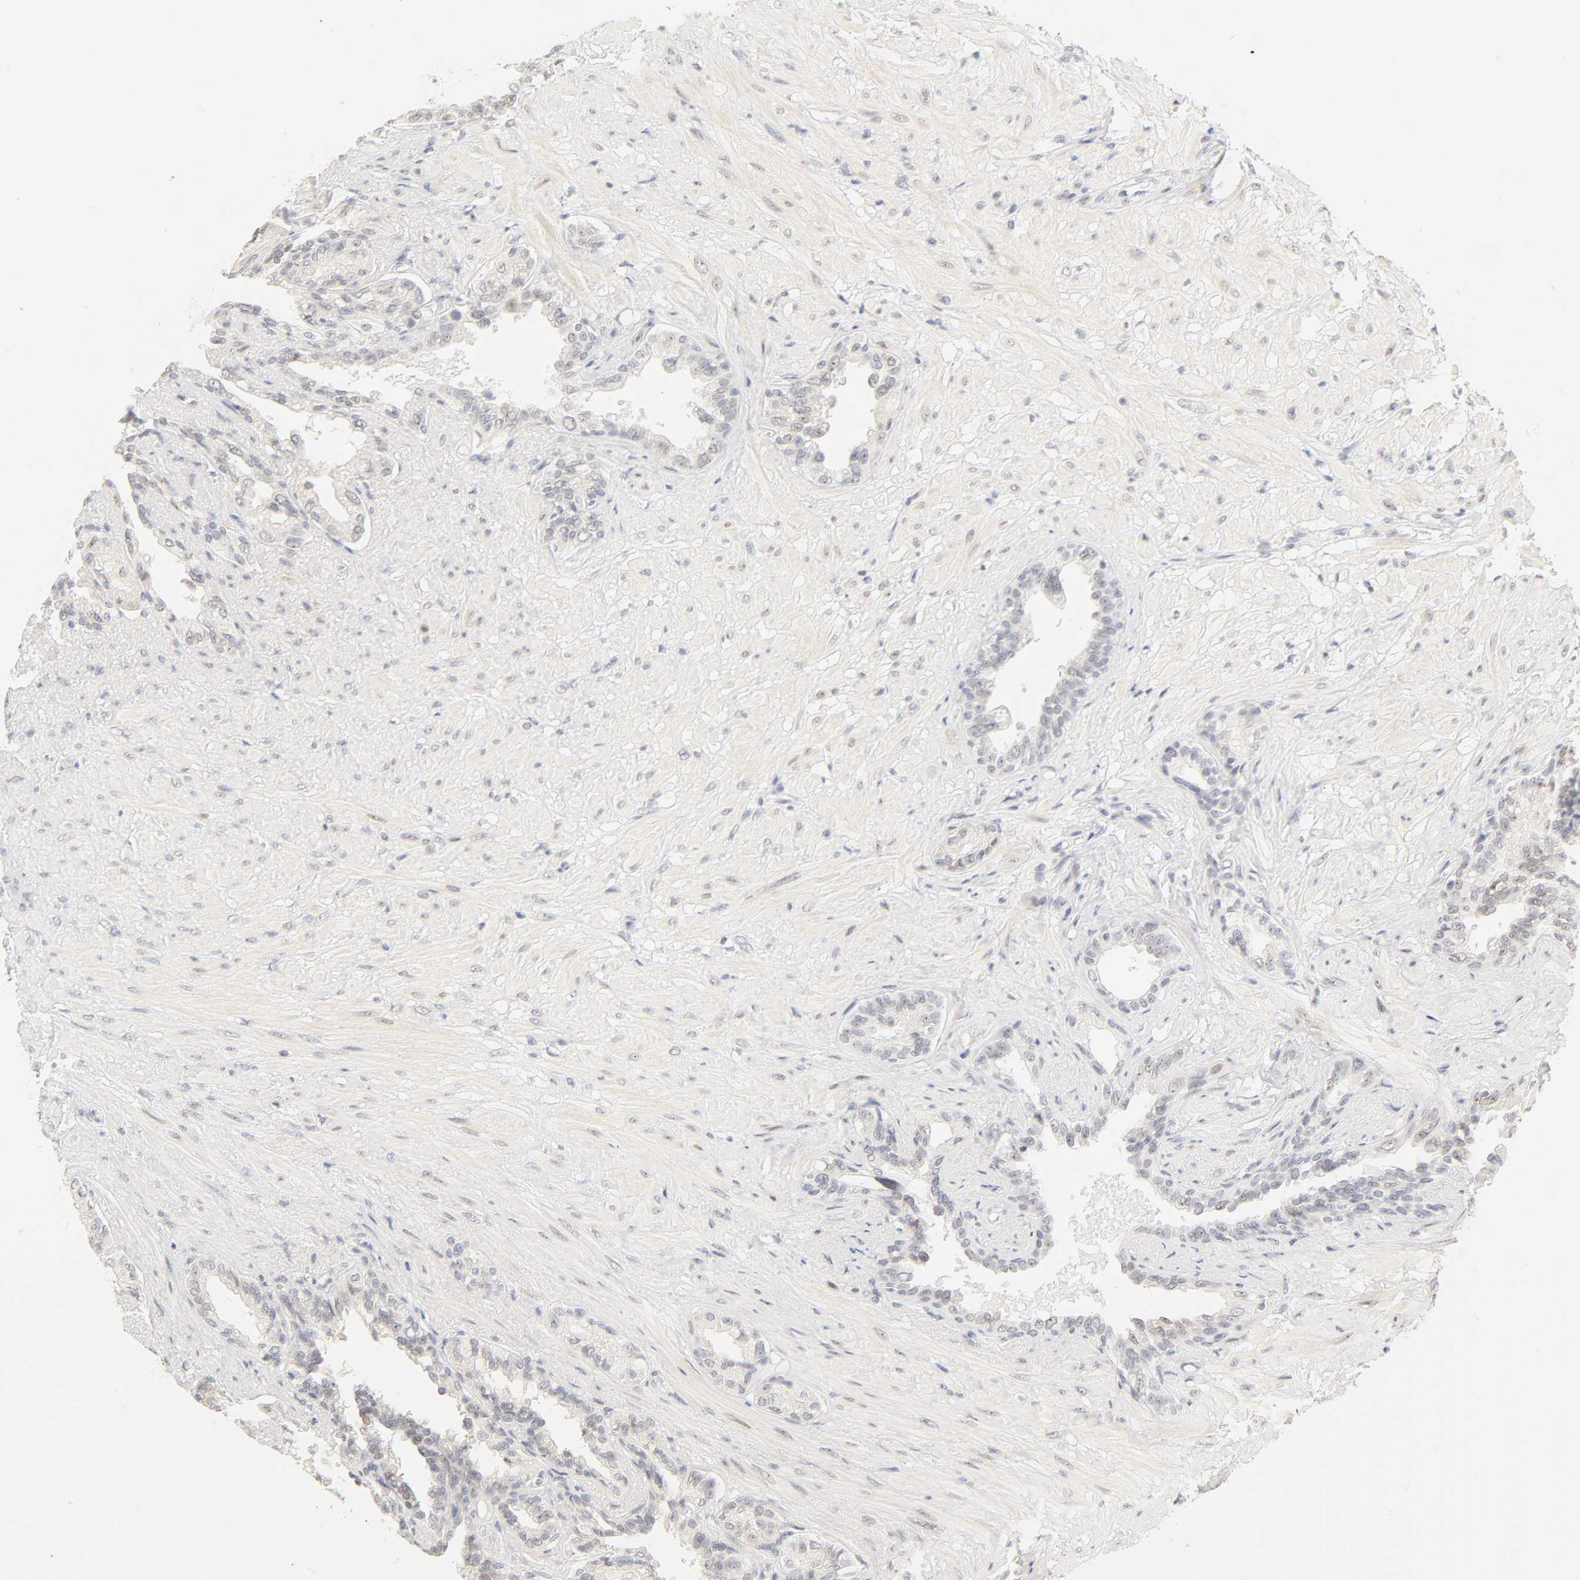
{"staining": {"intensity": "weak", "quantity": "<25%", "location": "nuclear"}, "tissue": "seminal vesicle", "cell_type": "Glandular cells", "image_type": "normal", "snomed": [{"axis": "morphology", "description": "Normal tissue, NOS"}, {"axis": "topography", "description": "Seminal veicle"}], "caption": "Immunohistochemical staining of normal seminal vesicle reveals no significant expression in glandular cells.", "gene": "MNAT1", "patient": {"sex": "male", "age": 61}}